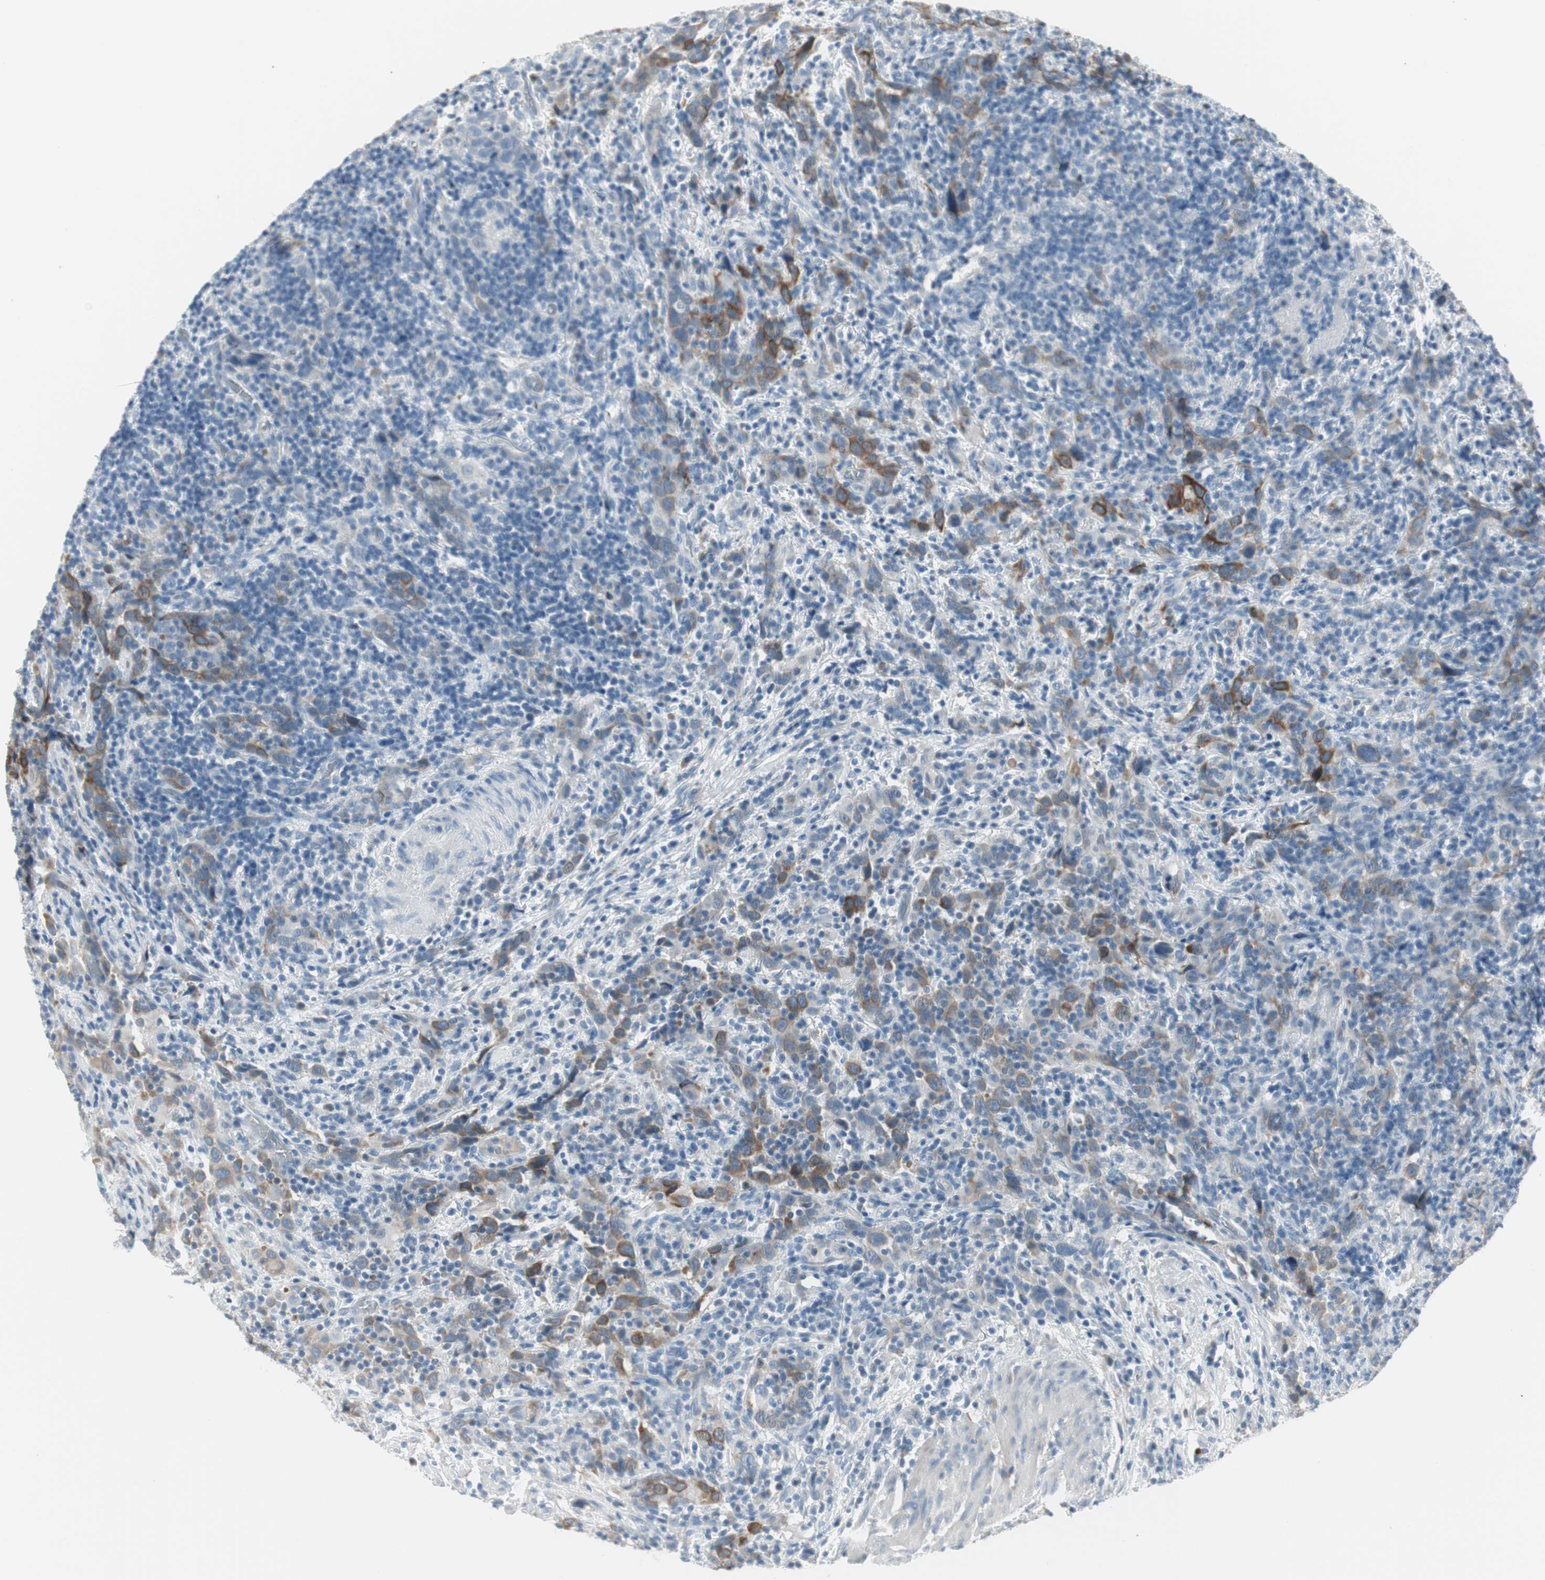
{"staining": {"intensity": "moderate", "quantity": ">75%", "location": "cytoplasmic/membranous"}, "tissue": "urothelial cancer", "cell_type": "Tumor cells", "image_type": "cancer", "snomed": [{"axis": "morphology", "description": "Urothelial carcinoma, High grade"}, {"axis": "topography", "description": "Urinary bladder"}], "caption": "Urothelial cancer stained with a protein marker reveals moderate staining in tumor cells.", "gene": "AGR2", "patient": {"sex": "male", "age": 61}}